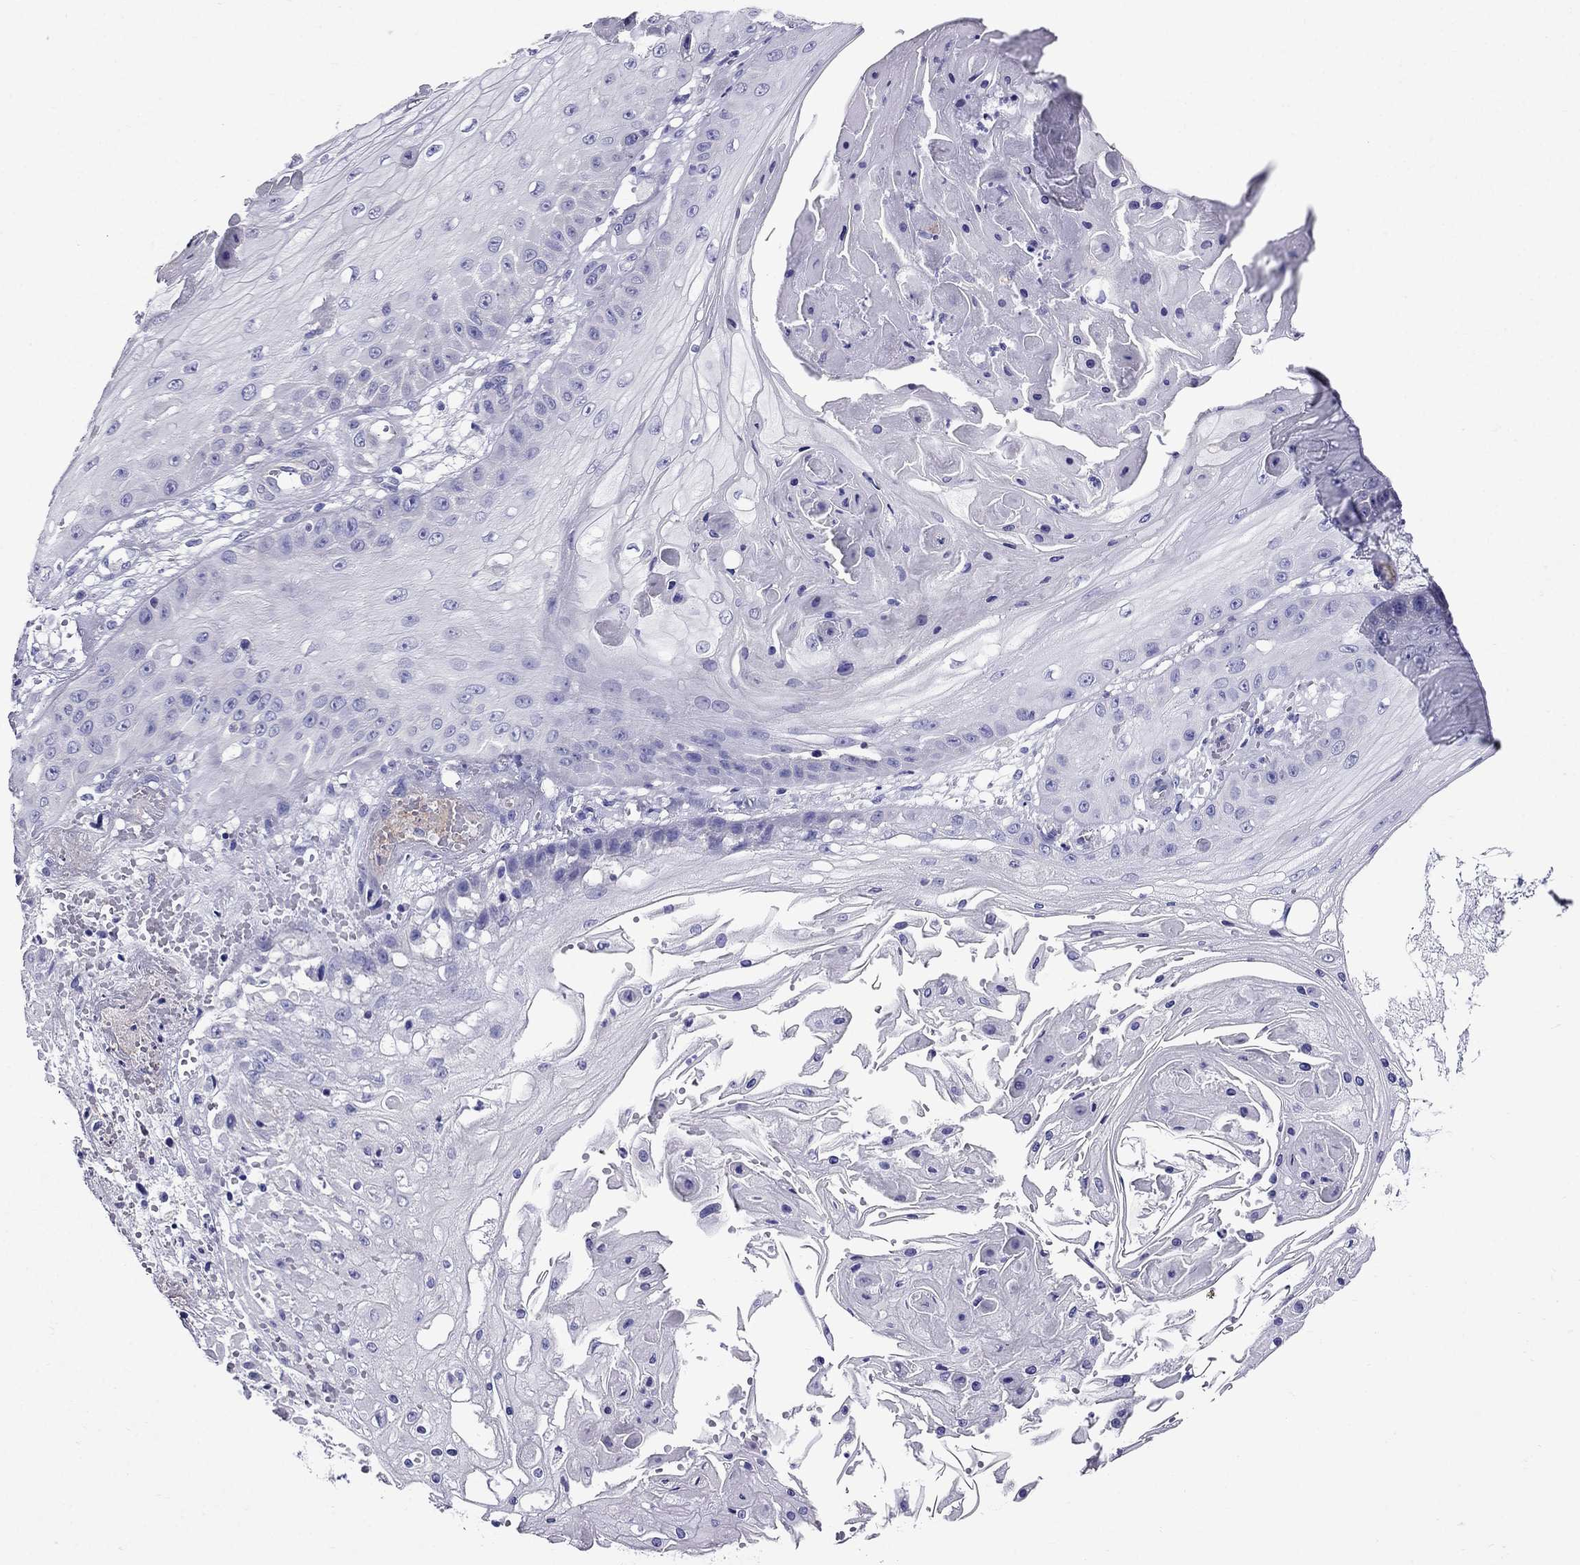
{"staining": {"intensity": "negative", "quantity": "none", "location": "none"}, "tissue": "skin cancer", "cell_type": "Tumor cells", "image_type": "cancer", "snomed": [{"axis": "morphology", "description": "Squamous cell carcinoma, NOS"}, {"axis": "topography", "description": "Skin"}], "caption": "This image is of squamous cell carcinoma (skin) stained with immunohistochemistry to label a protein in brown with the nuclei are counter-stained blue. There is no expression in tumor cells. (DAB (3,3'-diaminobenzidine) IHC, high magnification).", "gene": "GPR50", "patient": {"sex": "male", "age": 70}}